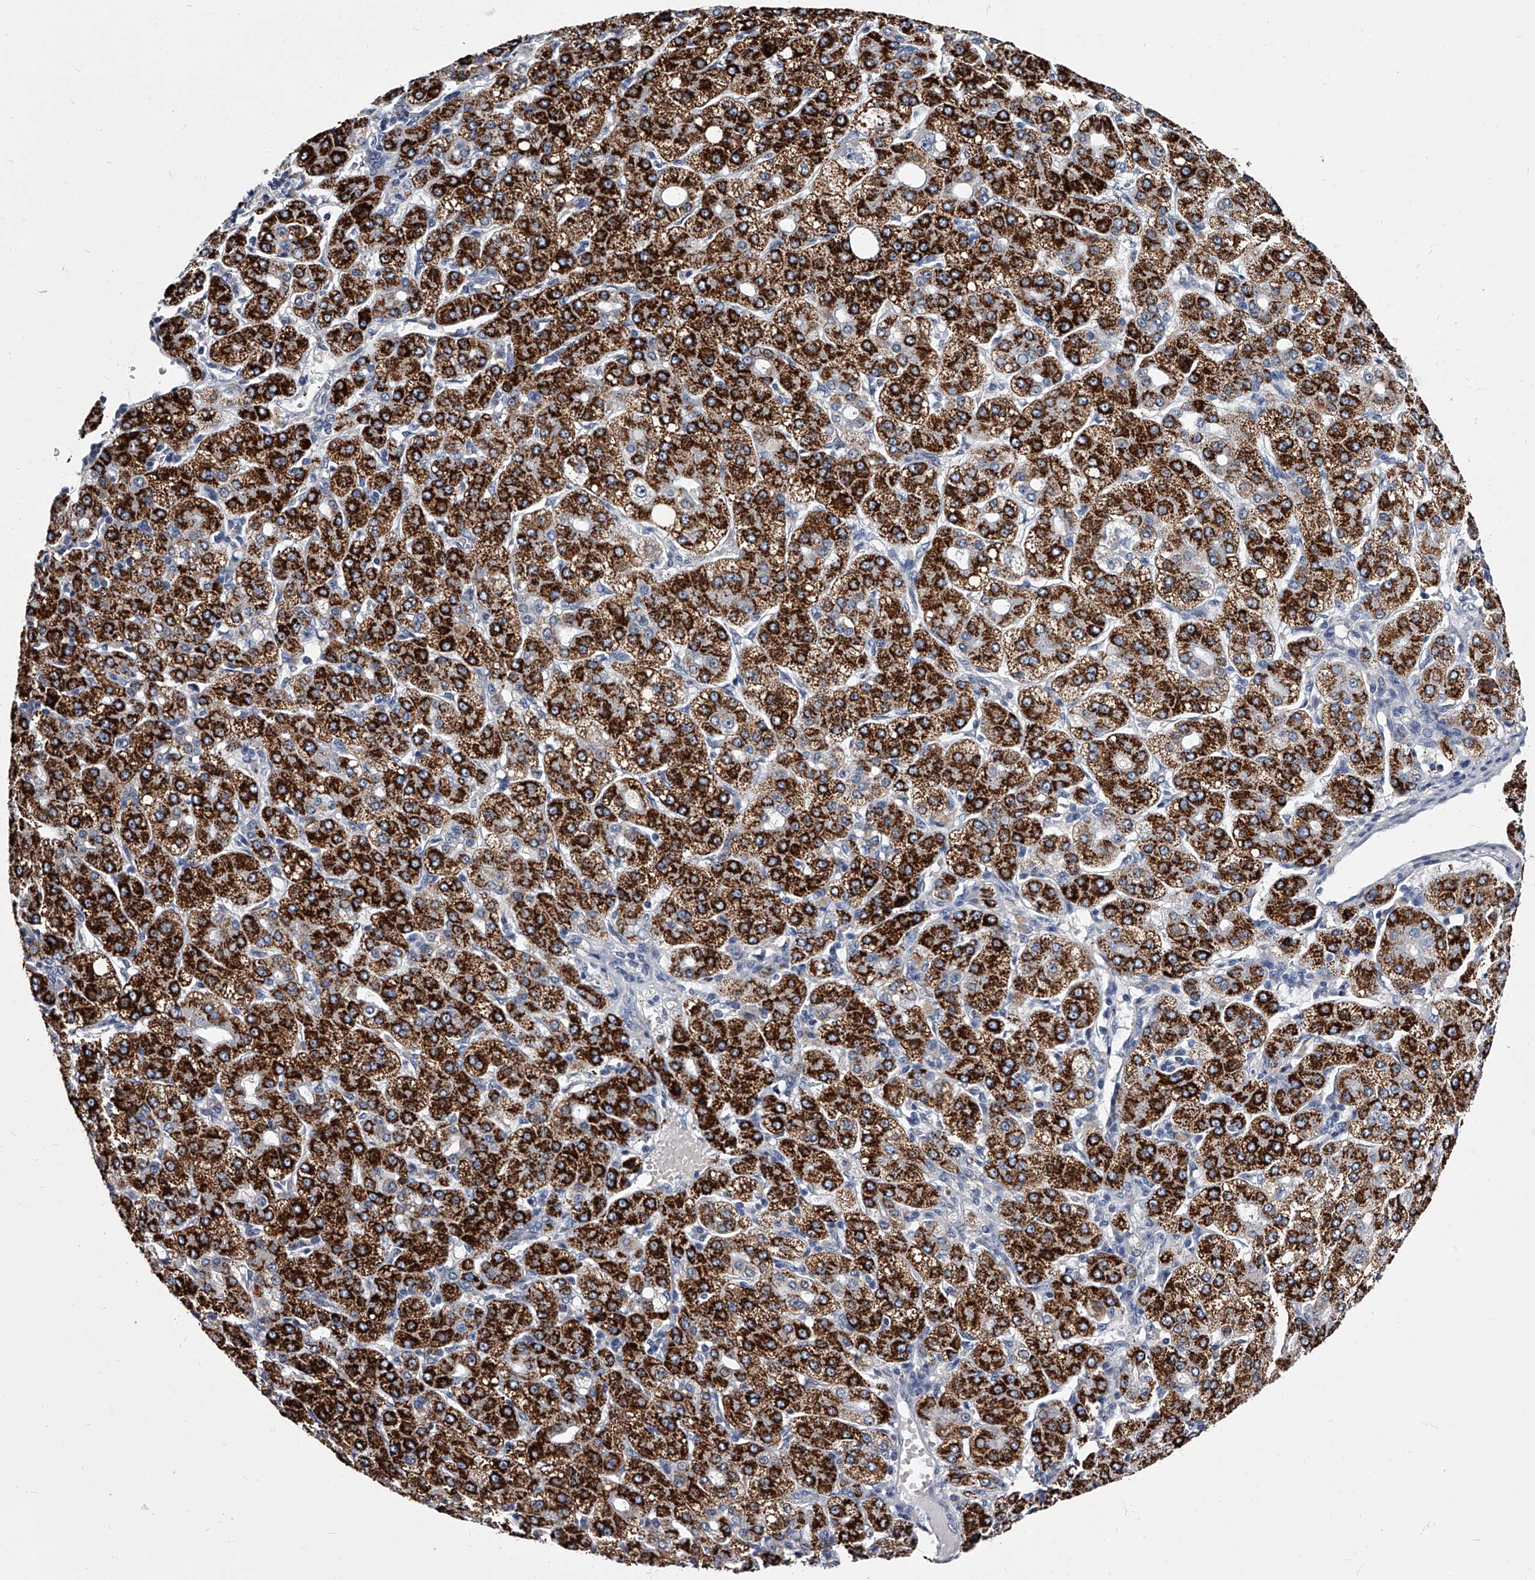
{"staining": {"intensity": "strong", "quantity": ">75%", "location": "cytoplasmic/membranous"}, "tissue": "liver cancer", "cell_type": "Tumor cells", "image_type": "cancer", "snomed": [{"axis": "morphology", "description": "Carcinoma, Hepatocellular, NOS"}, {"axis": "topography", "description": "Liver"}], "caption": "Immunohistochemistry (IHC) of liver hepatocellular carcinoma displays high levels of strong cytoplasmic/membranous staining in approximately >75% of tumor cells. (Brightfield microscopy of DAB IHC at high magnification).", "gene": "GAPVD1", "patient": {"sex": "male", "age": 65}}